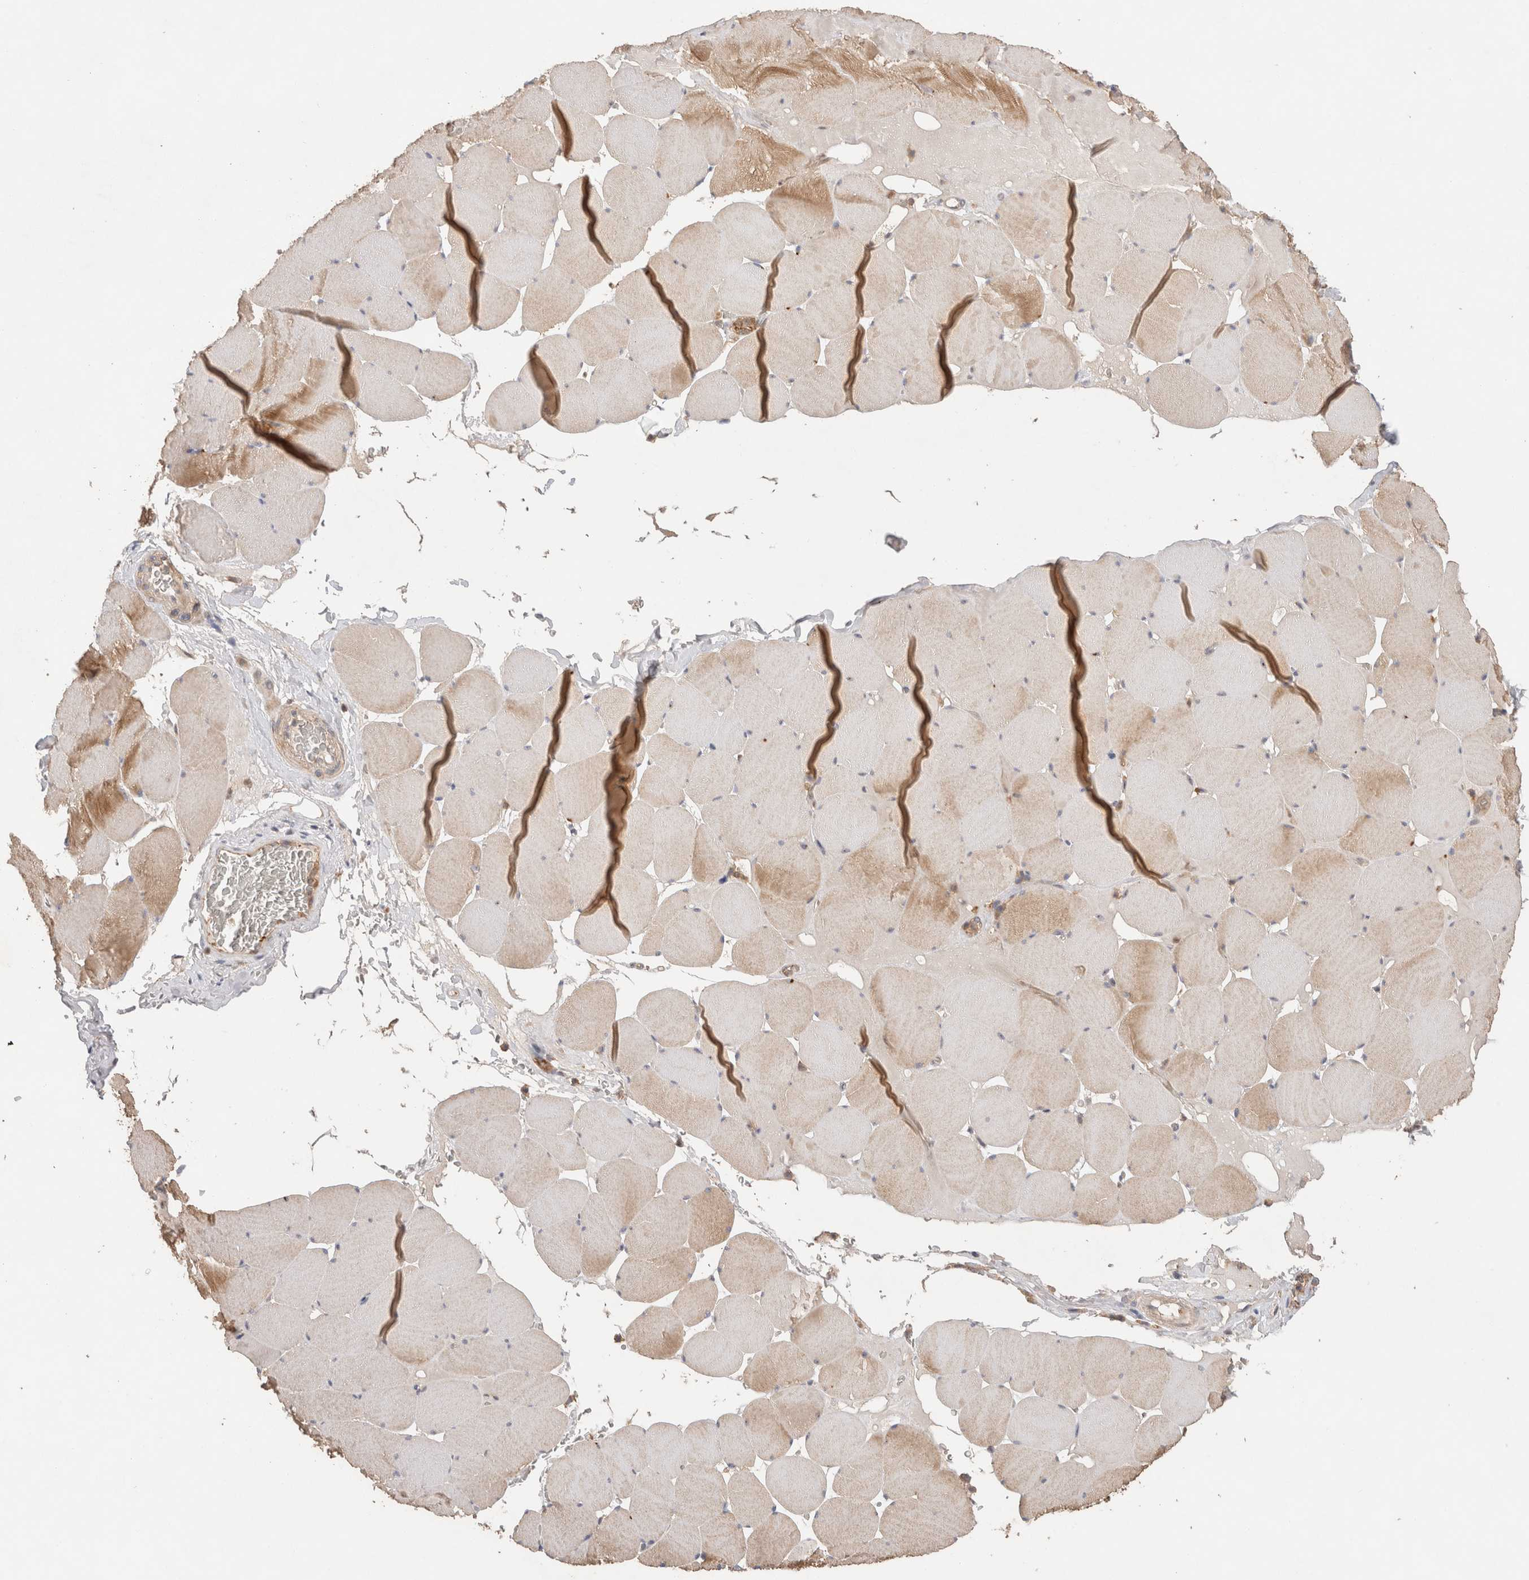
{"staining": {"intensity": "moderate", "quantity": "25%-75%", "location": "cytoplasmic/membranous"}, "tissue": "skeletal muscle", "cell_type": "Myocytes", "image_type": "normal", "snomed": [{"axis": "morphology", "description": "Normal tissue, NOS"}, {"axis": "topography", "description": "Skeletal muscle"}], "caption": "This histopathology image exhibits immunohistochemistry (IHC) staining of unremarkable human skeletal muscle, with medium moderate cytoplasmic/membranous staining in approximately 25%-75% of myocytes.", "gene": "C8orf44", "patient": {"sex": "male", "age": 62}}